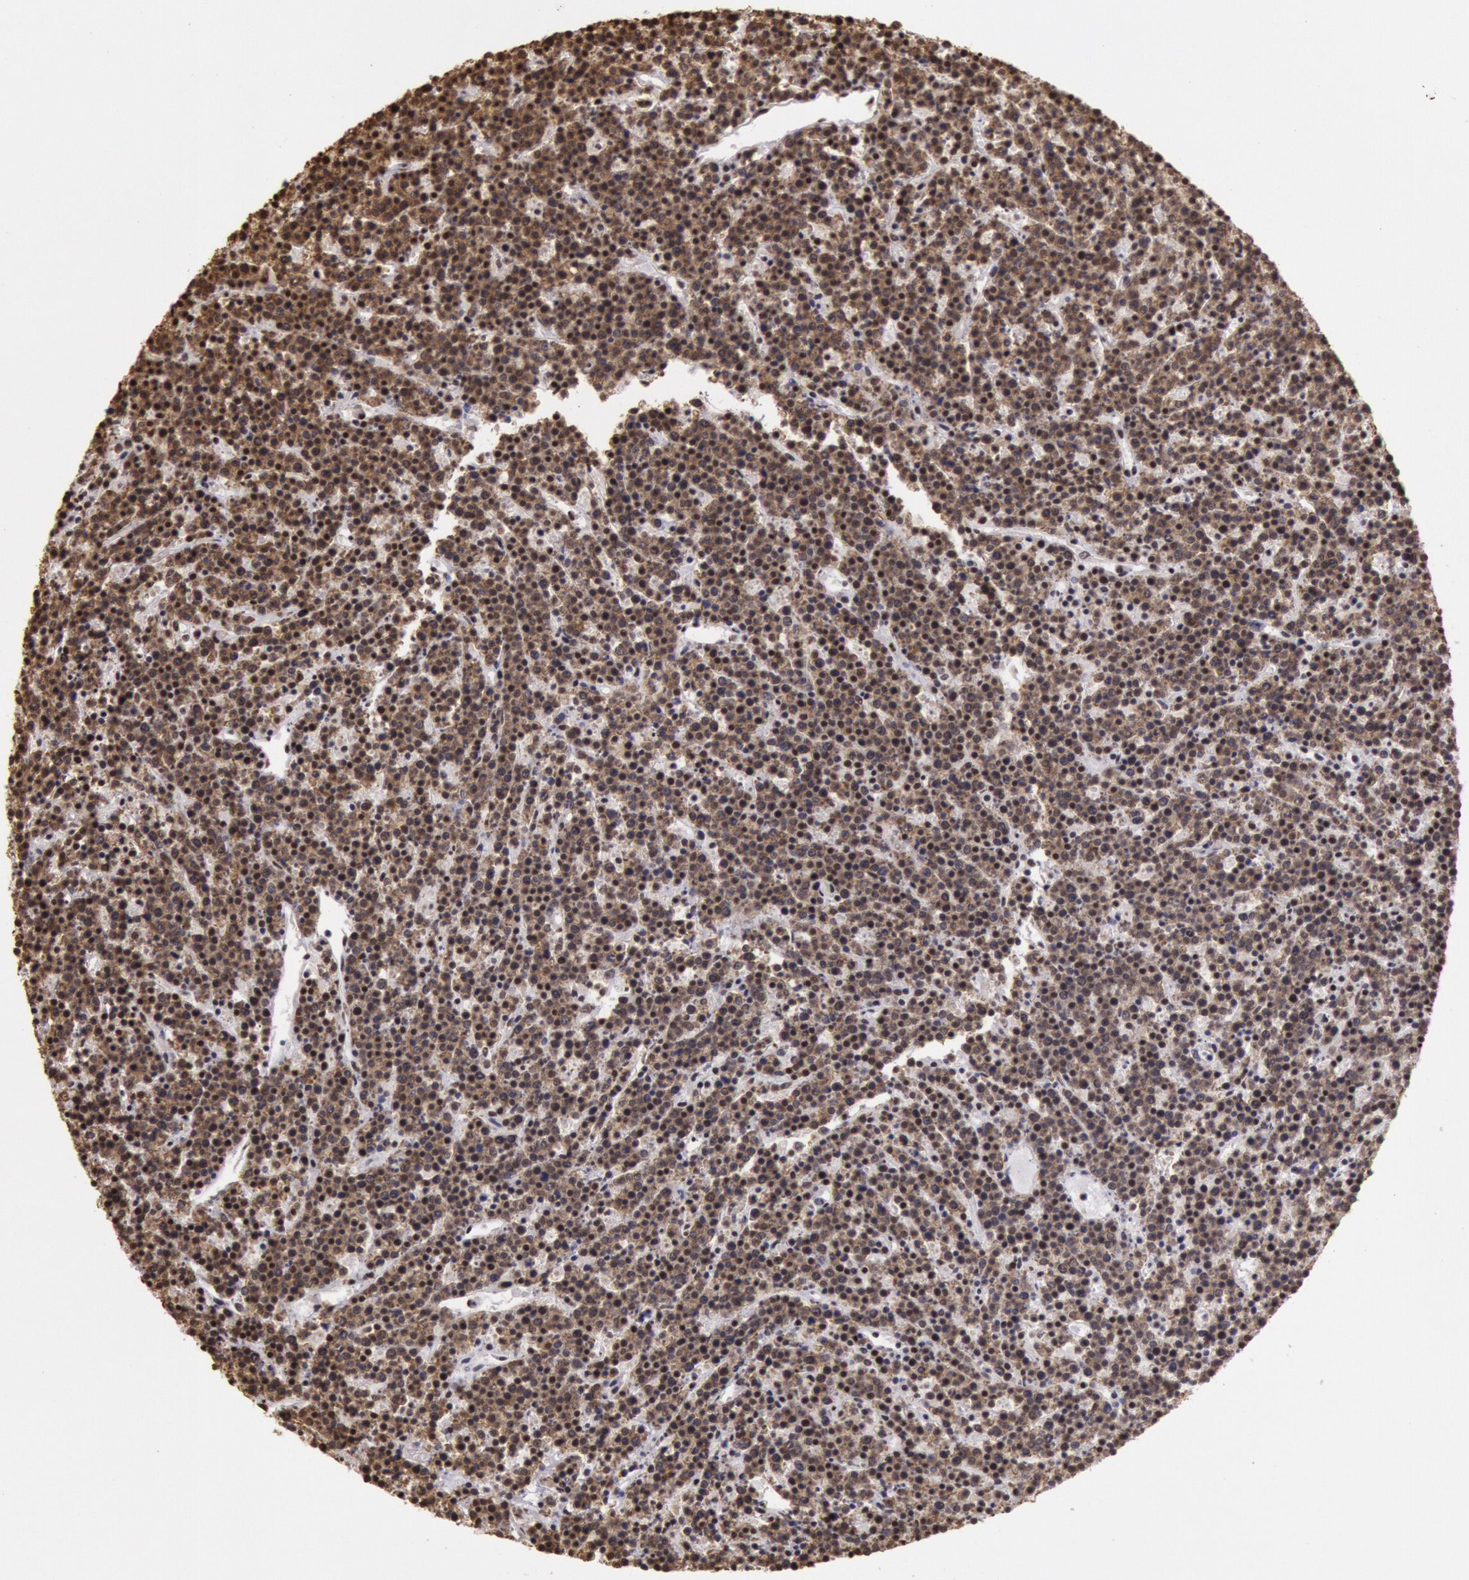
{"staining": {"intensity": "strong", "quantity": ">75%", "location": "nuclear"}, "tissue": "lymphoma", "cell_type": "Tumor cells", "image_type": "cancer", "snomed": [{"axis": "morphology", "description": "Malignant lymphoma, non-Hodgkin's type, High grade"}, {"axis": "topography", "description": "Ovary"}], "caption": "A brown stain labels strong nuclear expression of a protein in human high-grade malignant lymphoma, non-Hodgkin's type tumor cells. (DAB IHC, brown staining for protein, blue staining for nuclei).", "gene": "HNRNPH2", "patient": {"sex": "female", "age": 56}}